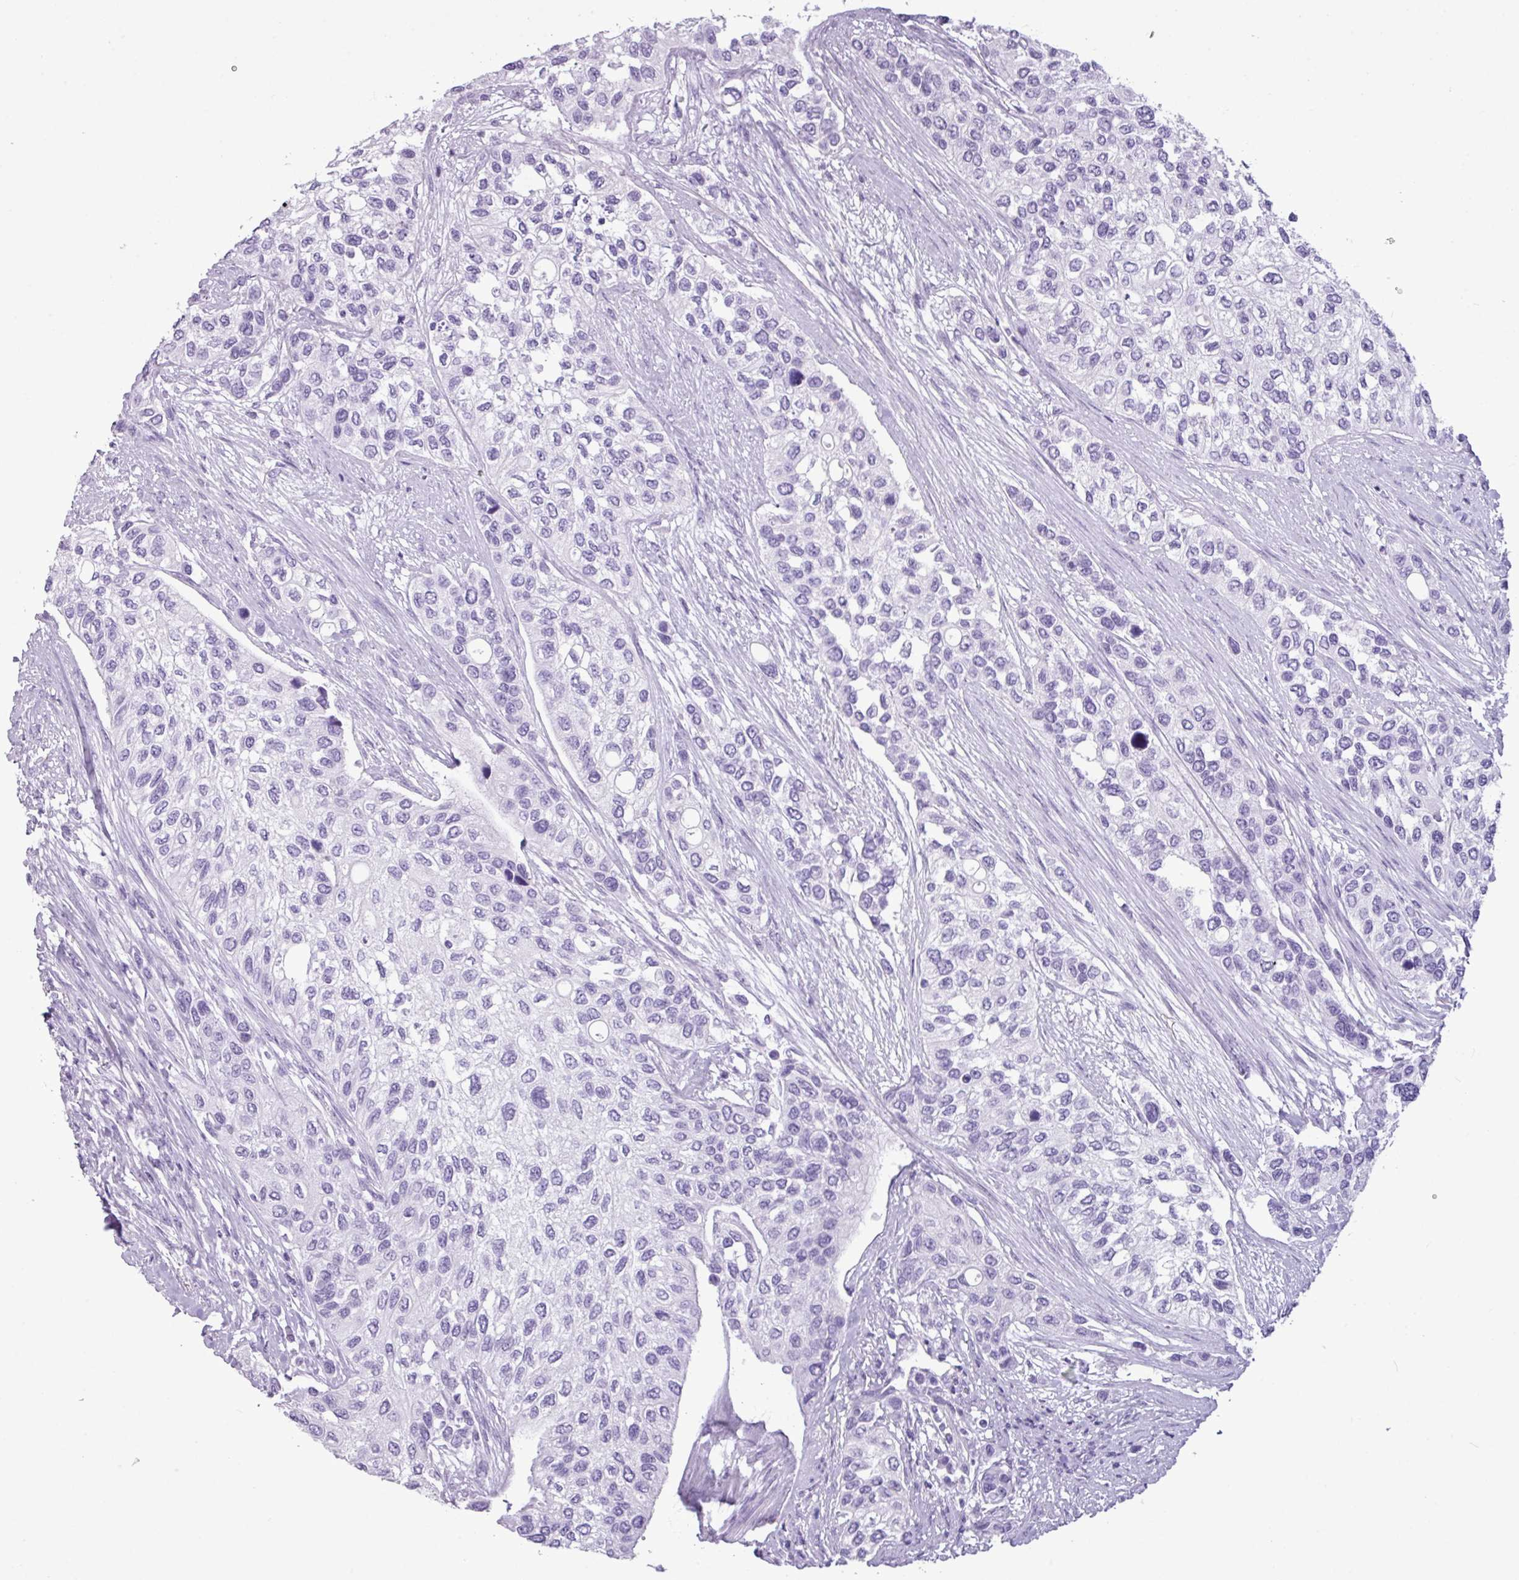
{"staining": {"intensity": "negative", "quantity": "none", "location": "none"}, "tissue": "urothelial cancer", "cell_type": "Tumor cells", "image_type": "cancer", "snomed": [{"axis": "morphology", "description": "Normal tissue, NOS"}, {"axis": "morphology", "description": "Urothelial carcinoma, High grade"}, {"axis": "topography", "description": "Vascular tissue"}, {"axis": "topography", "description": "Urinary bladder"}], "caption": "Immunohistochemistry histopathology image of neoplastic tissue: urothelial cancer stained with DAB (3,3'-diaminobenzidine) demonstrates no significant protein positivity in tumor cells.", "gene": "AMY1B", "patient": {"sex": "female", "age": 56}}